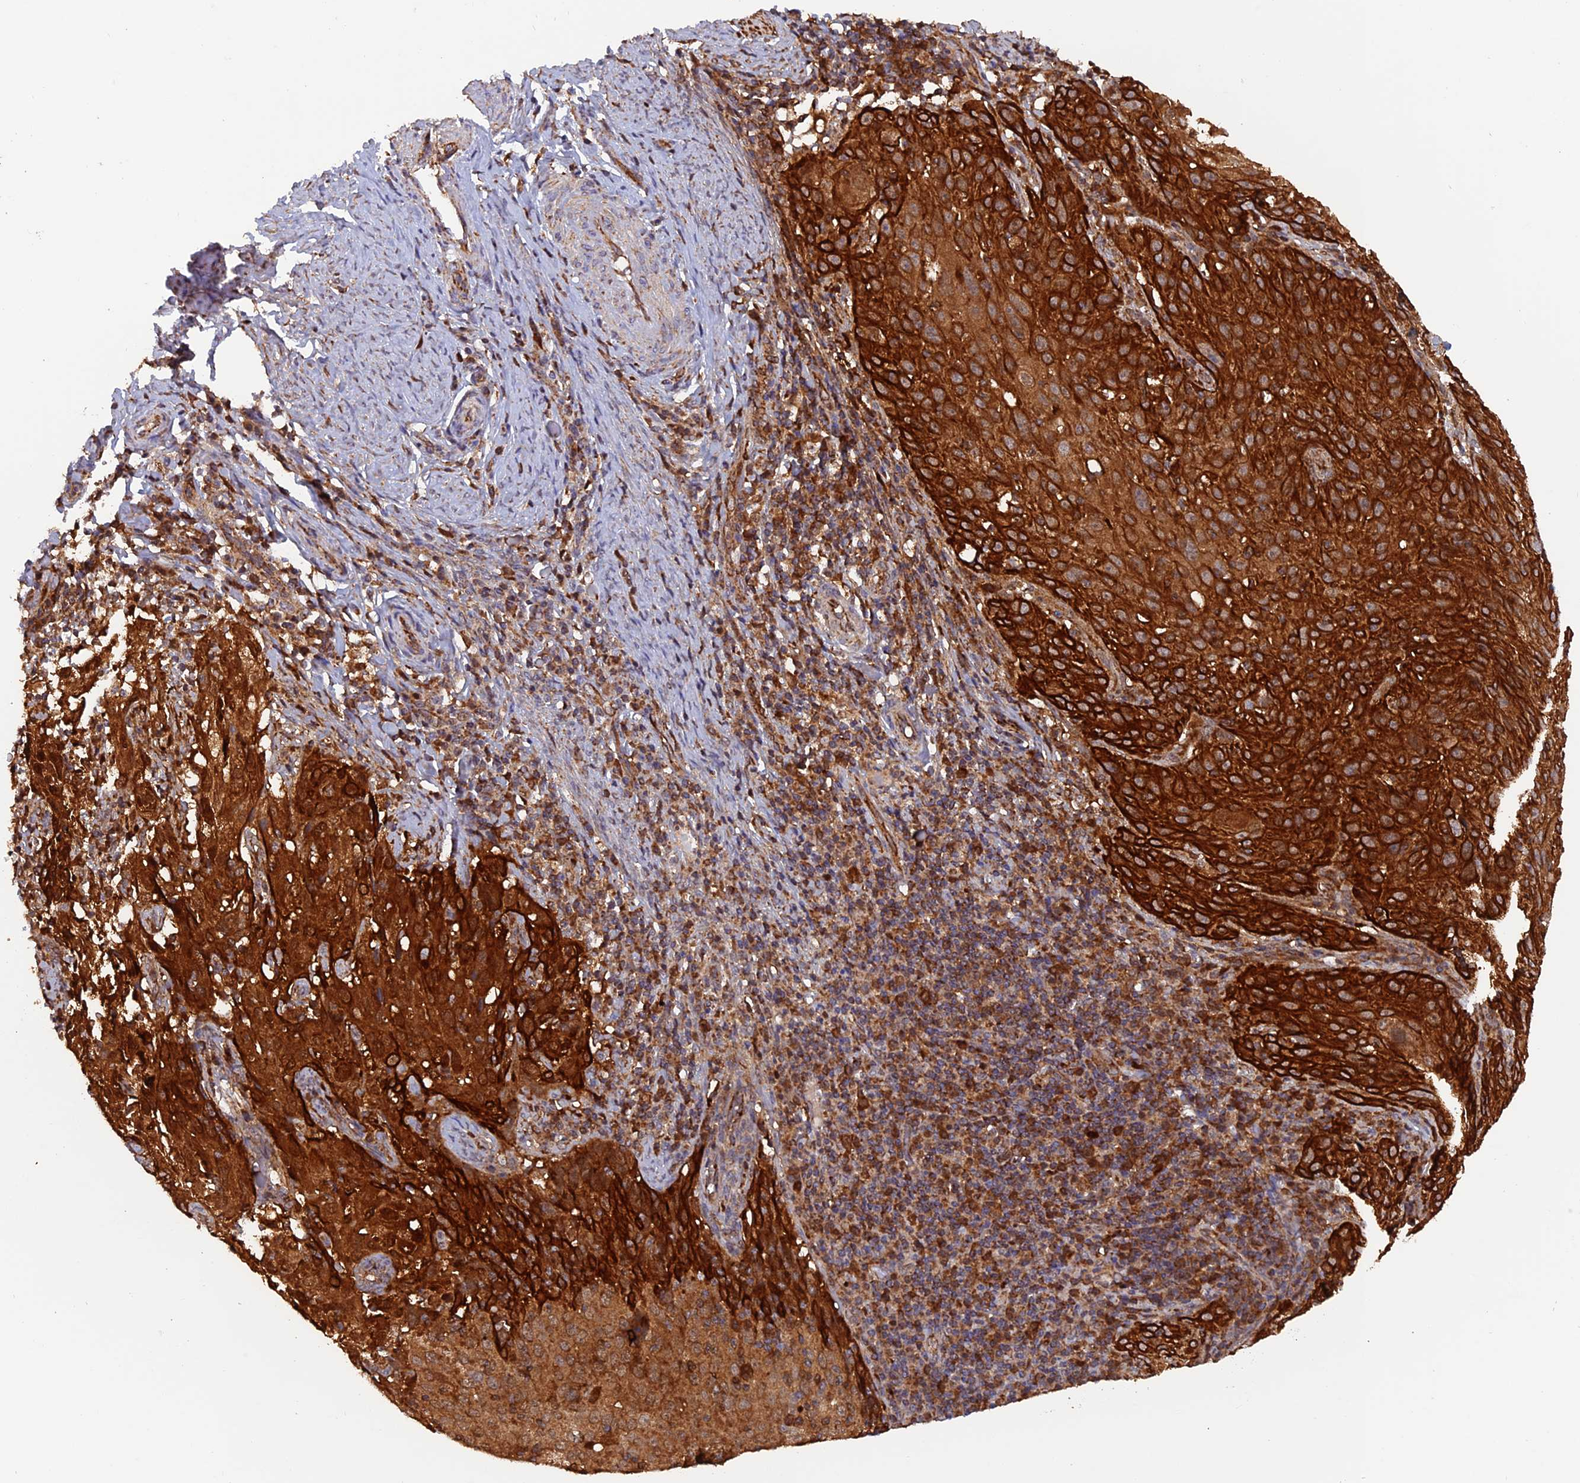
{"staining": {"intensity": "strong", "quantity": ">75%", "location": "cytoplasmic/membranous"}, "tissue": "cervical cancer", "cell_type": "Tumor cells", "image_type": "cancer", "snomed": [{"axis": "morphology", "description": "Squamous cell carcinoma, NOS"}, {"axis": "topography", "description": "Cervix"}], "caption": "Immunohistochemical staining of cervical cancer (squamous cell carcinoma) displays high levels of strong cytoplasmic/membranous protein expression in about >75% of tumor cells.", "gene": "DTYMK", "patient": {"sex": "female", "age": 50}}